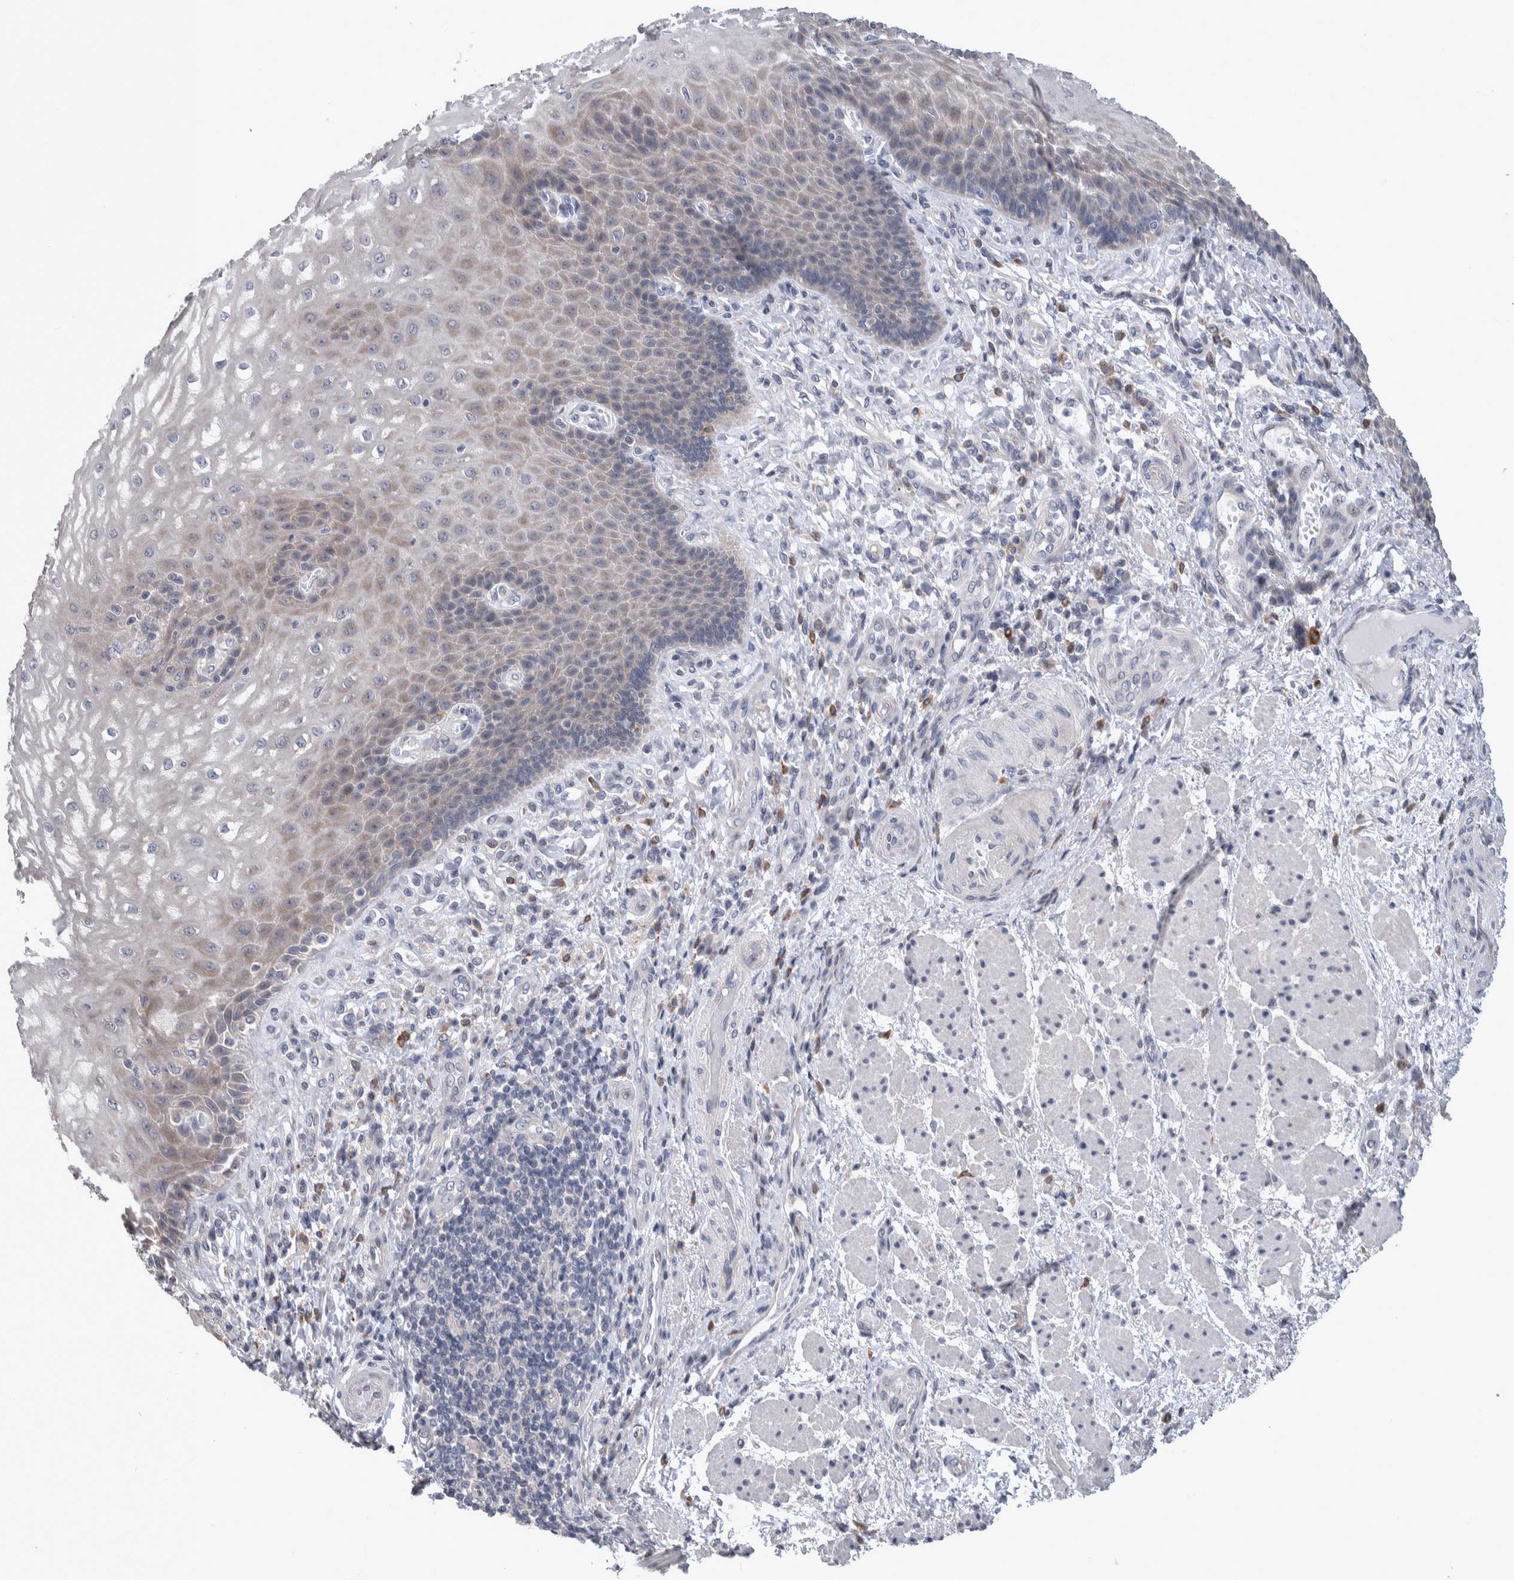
{"staining": {"intensity": "weak", "quantity": "25%-75%", "location": "cytoplasmic/membranous"}, "tissue": "esophagus", "cell_type": "Squamous epithelial cells", "image_type": "normal", "snomed": [{"axis": "morphology", "description": "Normal tissue, NOS"}, {"axis": "topography", "description": "Esophagus"}], "caption": "This is a histology image of immunohistochemistry staining of normal esophagus, which shows weak staining in the cytoplasmic/membranous of squamous epithelial cells.", "gene": "IBTK", "patient": {"sex": "male", "age": 54}}